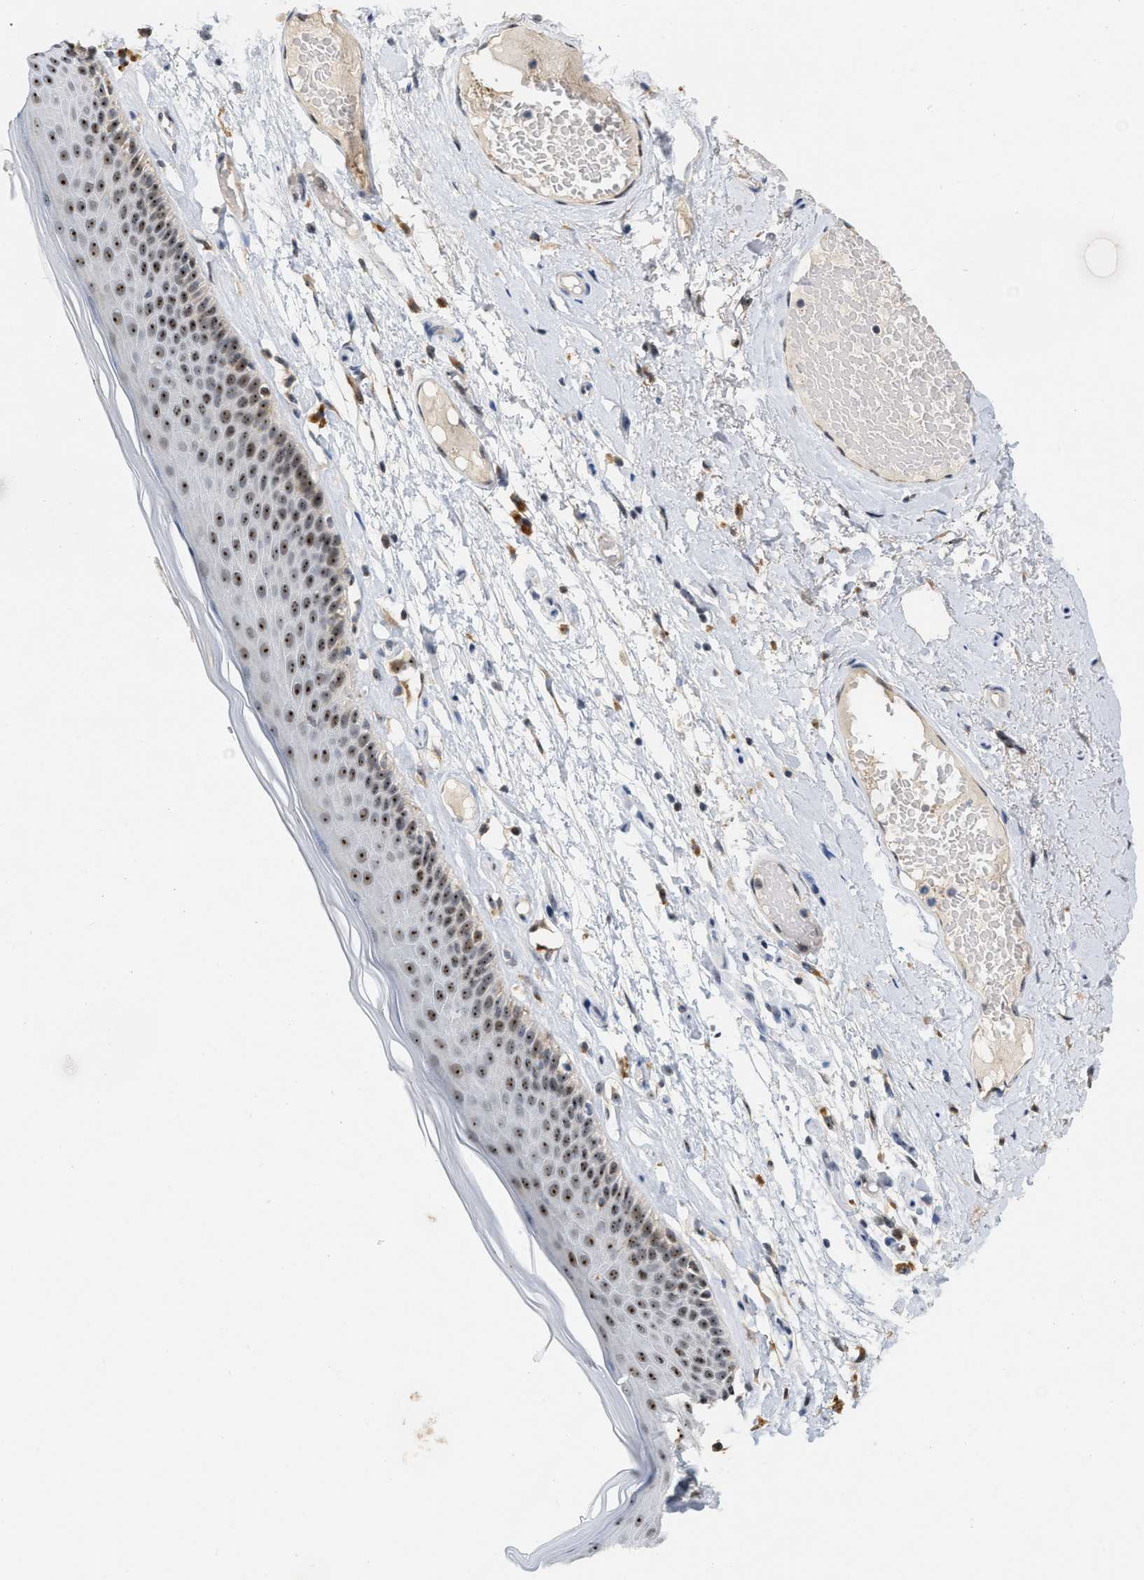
{"staining": {"intensity": "strong", "quantity": ">75%", "location": "nuclear"}, "tissue": "skin", "cell_type": "Epidermal cells", "image_type": "normal", "snomed": [{"axis": "morphology", "description": "Normal tissue, NOS"}, {"axis": "topography", "description": "Vulva"}], "caption": "Immunohistochemical staining of unremarkable human skin demonstrates >75% levels of strong nuclear protein positivity in approximately >75% of epidermal cells.", "gene": "ELAC2", "patient": {"sex": "female", "age": 73}}